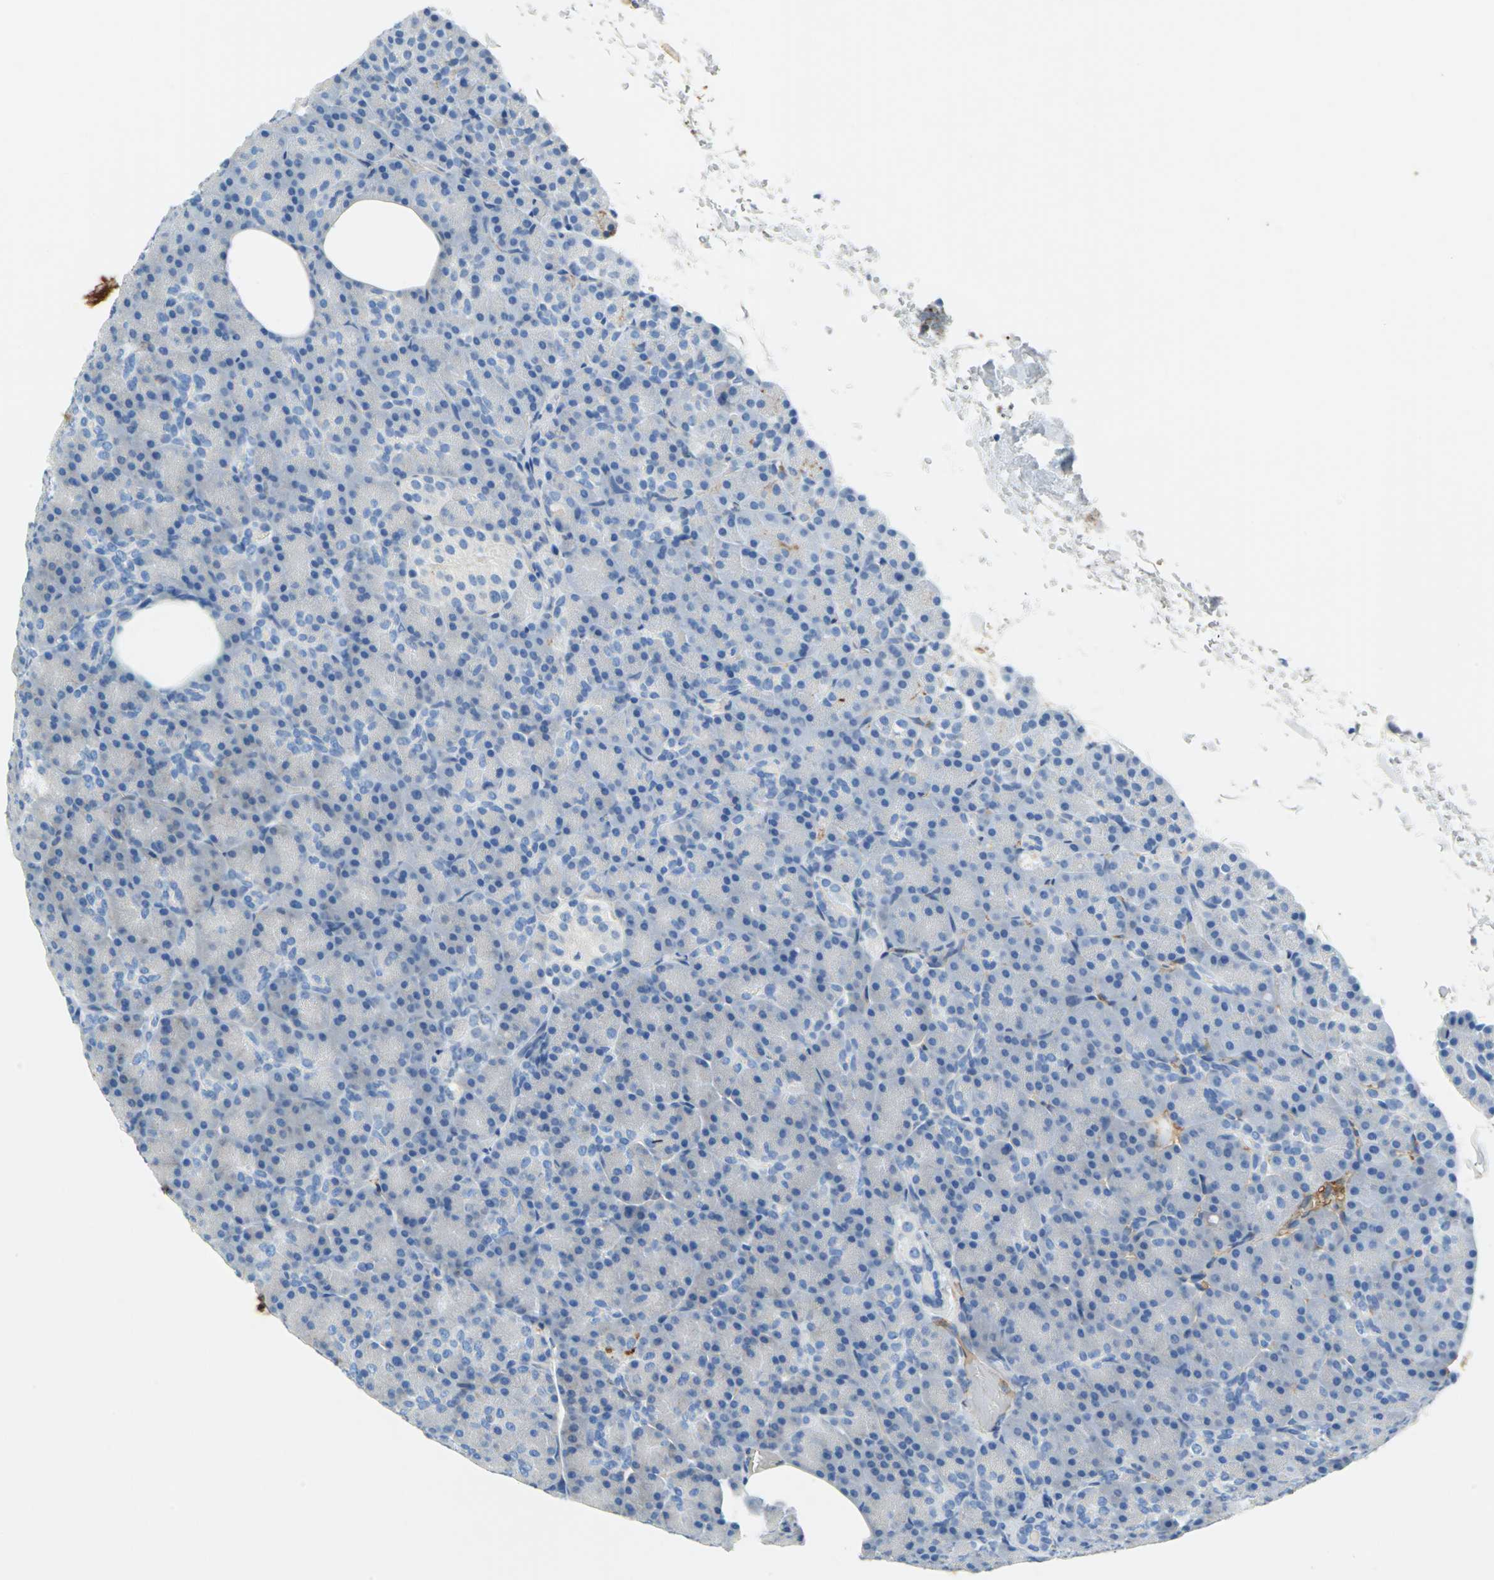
{"staining": {"intensity": "negative", "quantity": "none", "location": "none"}, "tissue": "pancreas", "cell_type": "Exocrine glandular cells", "image_type": "normal", "snomed": [{"axis": "morphology", "description": "Normal tissue, NOS"}, {"axis": "topography", "description": "Pancreas"}], "caption": "IHC photomicrograph of unremarkable pancreas: pancreas stained with DAB (3,3'-diaminobenzidine) exhibits no significant protein expression in exocrine glandular cells. (Brightfield microscopy of DAB immunohistochemistry at high magnification).", "gene": "ALB", "patient": {"sex": "female", "age": 43}}